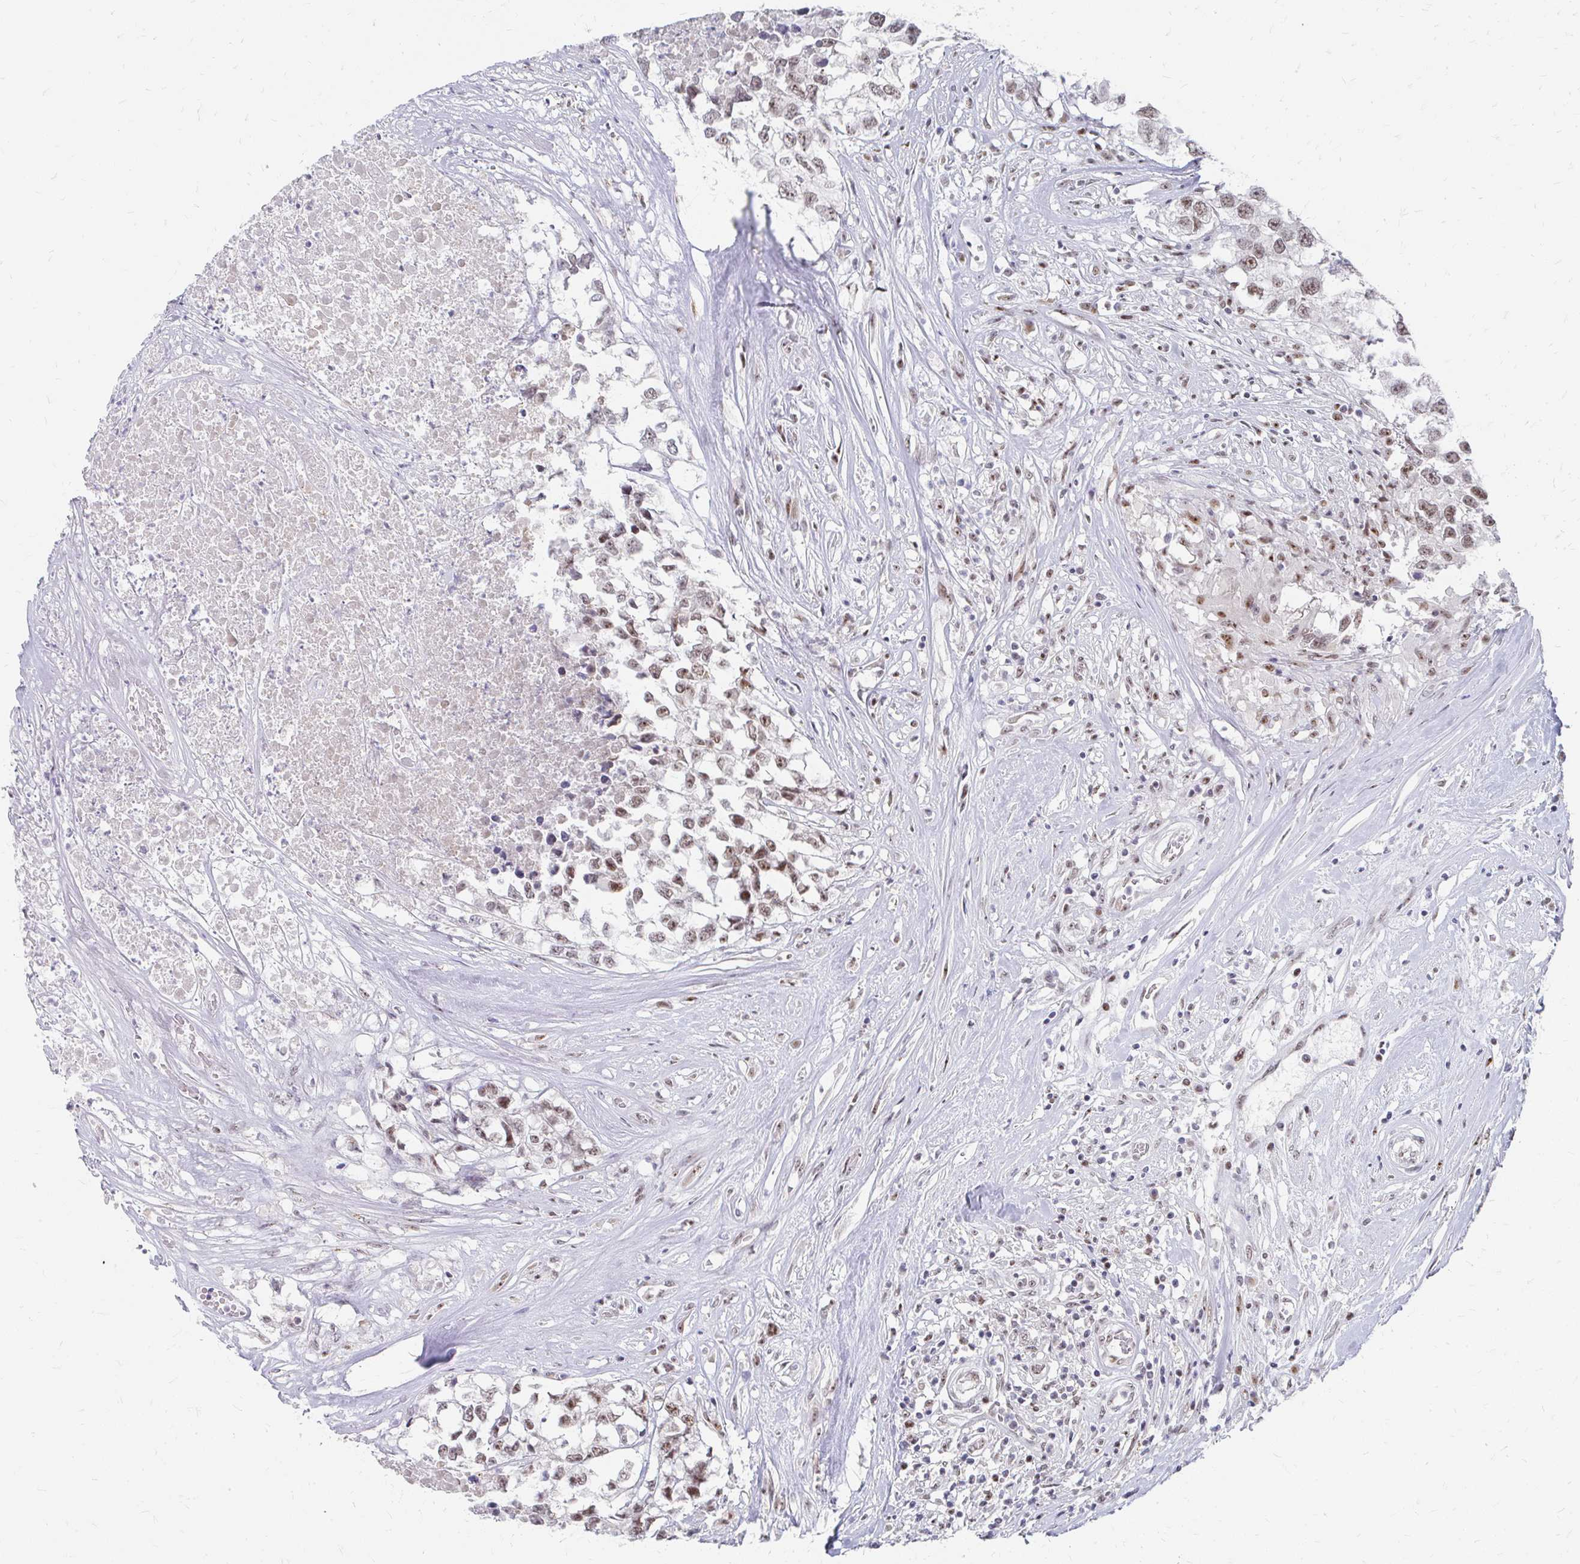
{"staining": {"intensity": "moderate", "quantity": ">75%", "location": "nuclear"}, "tissue": "testis cancer", "cell_type": "Tumor cells", "image_type": "cancer", "snomed": [{"axis": "morphology", "description": "Carcinoma, Embryonal, NOS"}, {"axis": "topography", "description": "Testis"}], "caption": "High-magnification brightfield microscopy of testis embryonal carcinoma stained with DAB (3,3'-diaminobenzidine) (brown) and counterstained with hematoxylin (blue). tumor cells exhibit moderate nuclear expression is seen in about>75% of cells. The protein is stained brown, and the nuclei are stained in blue (DAB (3,3'-diaminobenzidine) IHC with brightfield microscopy, high magnification).", "gene": "GTF2H1", "patient": {"sex": "male", "age": 83}}